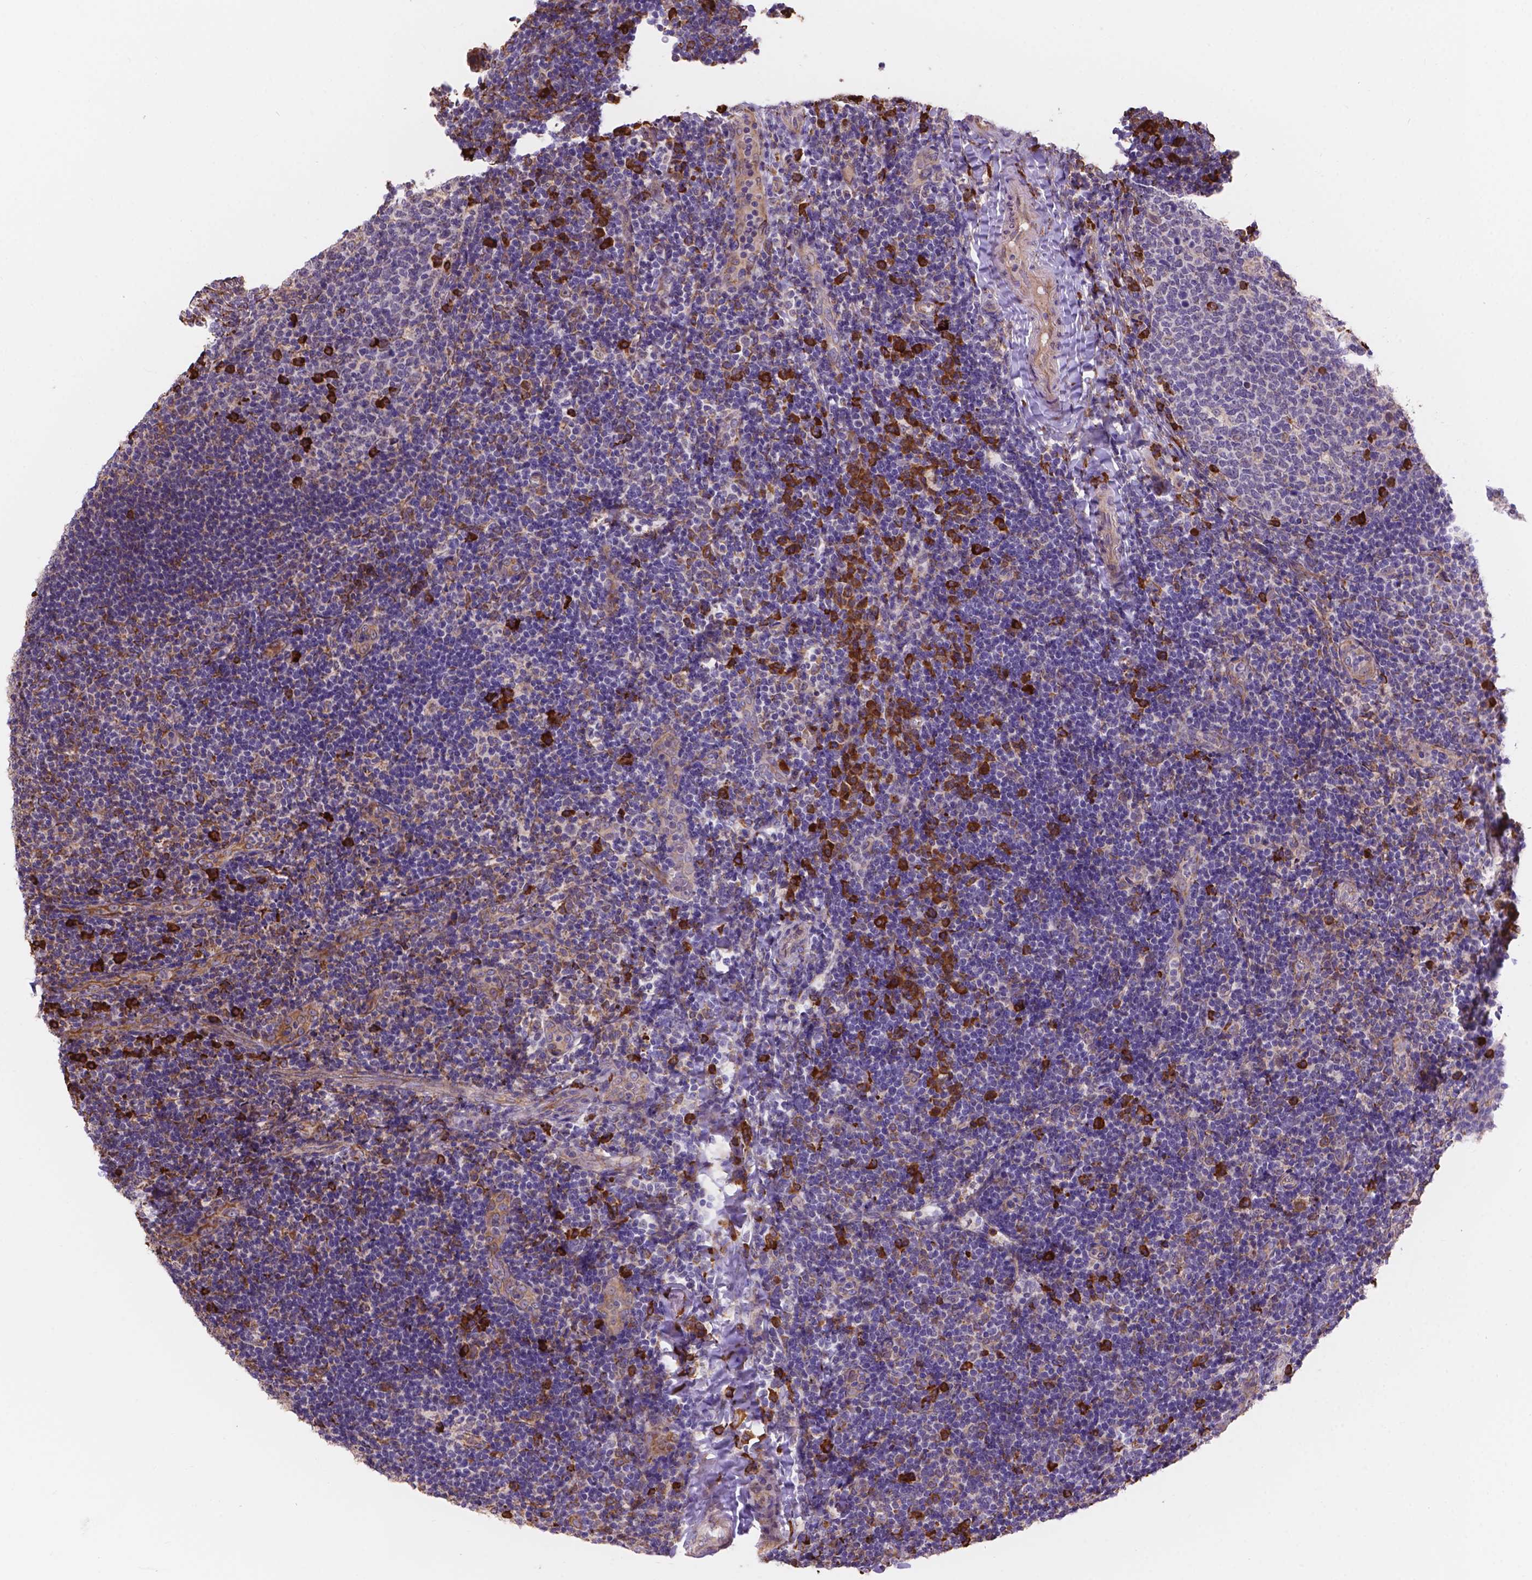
{"staining": {"intensity": "strong", "quantity": "<25%", "location": "cytoplasmic/membranous"}, "tissue": "tonsil", "cell_type": "Germinal center cells", "image_type": "normal", "snomed": [{"axis": "morphology", "description": "Normal tissue, NOS"}, {"axis": "topography", "description": "Tonsil"}], "caption": "Germinal center cells display medium levels of strong cytoplasmic/membranous expression in about <25% of cells in normal human tonsil.", "gene": "IPO11", "patient": {"sex": "female", "age": 10}}